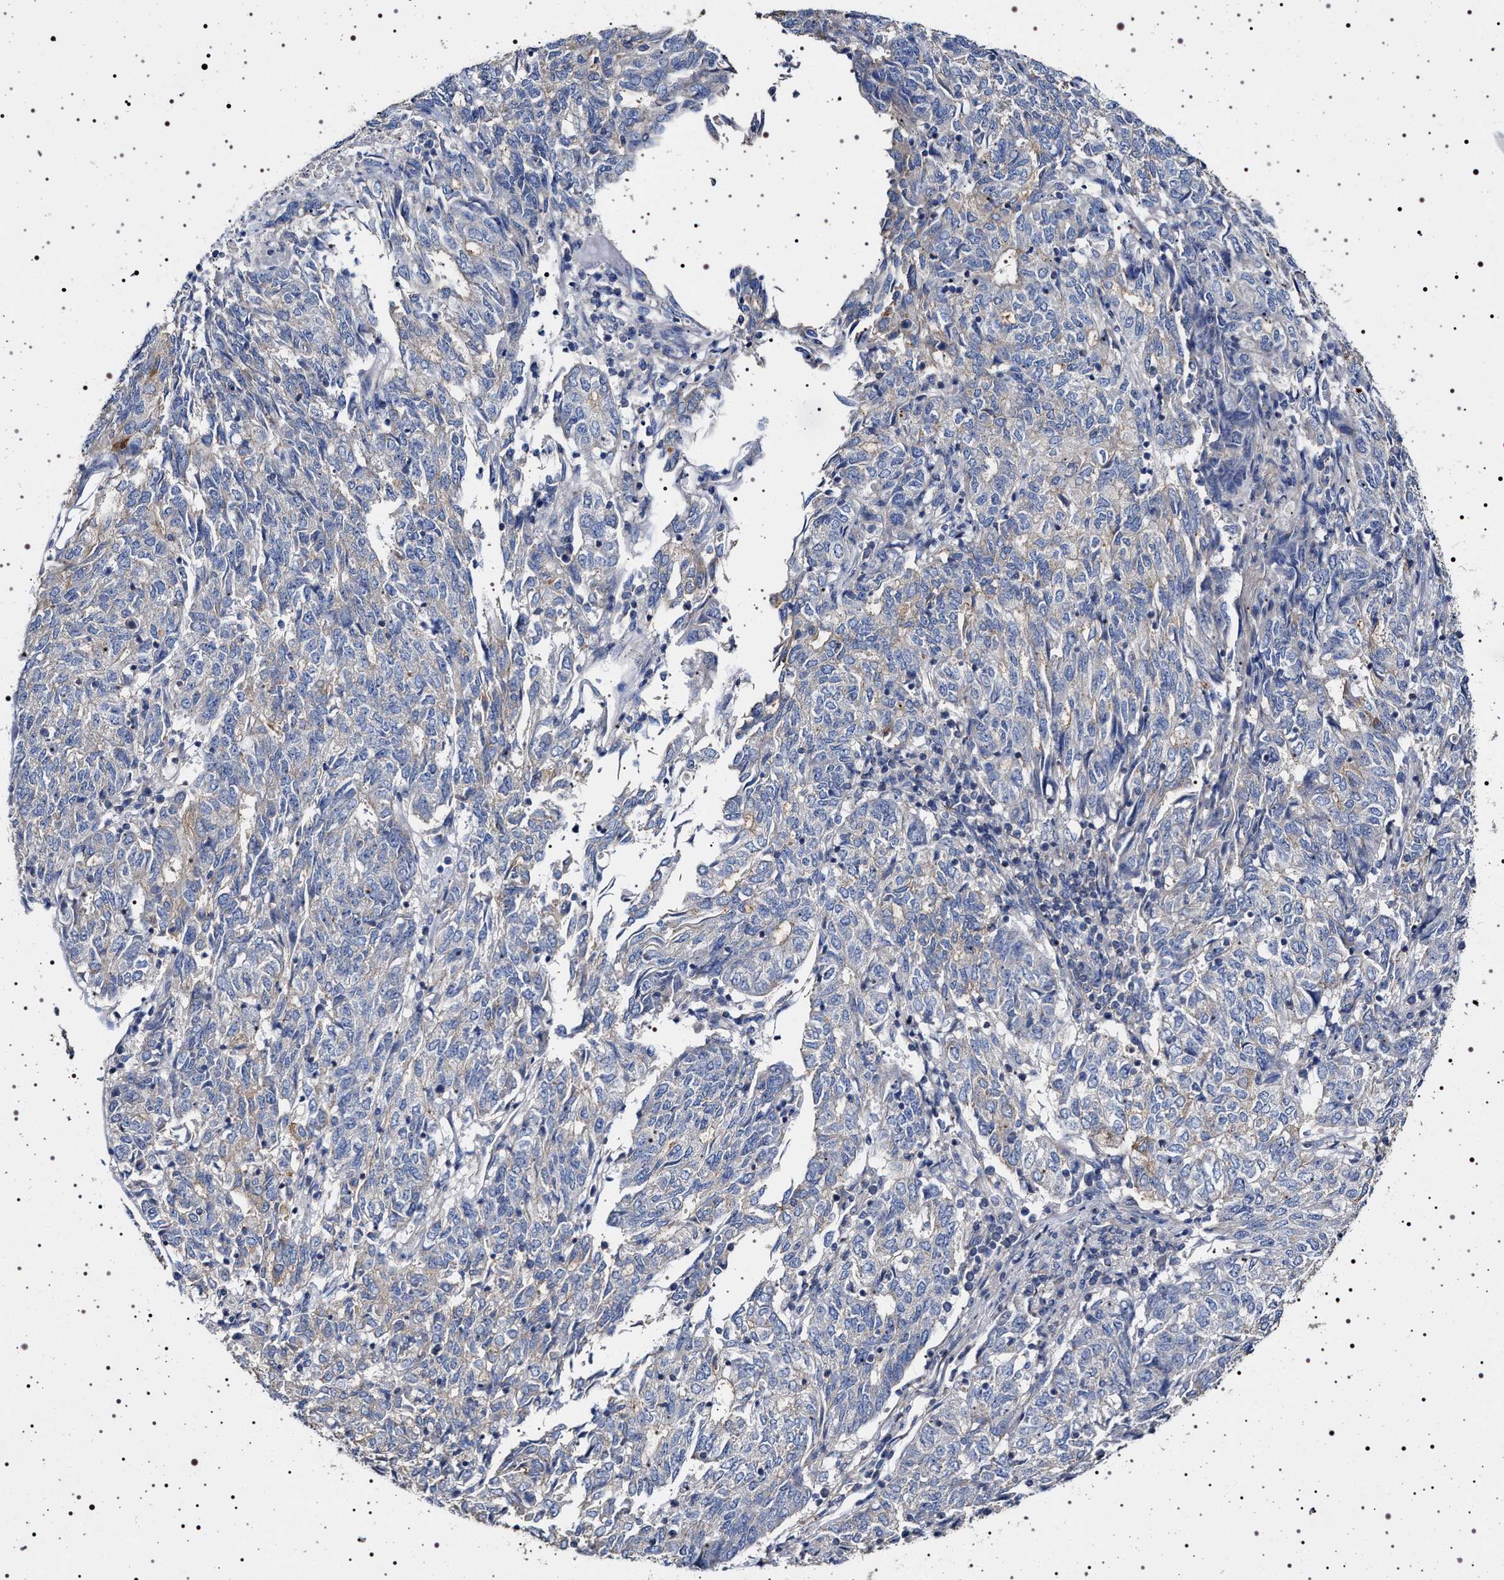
{"staining": {"intensity": "negative", "quantity": "none", "location": "none"}, "tissue": "endometrial cancer", "cell_type": "Tumor cells", "image_type": "cancer", "snomed": [{"axis": "morphology", "description": "Adenocarcinoma, NOS"}, {"axis": "topography", "description": "Endometrium"}], "caption": "Adenocarcinoma (endometrial) was stained to show a protein in brown. There is no significant expression in tumor cells.", "gene": "NAALADL2", "patient": {"sex": "female", "age": 80}}